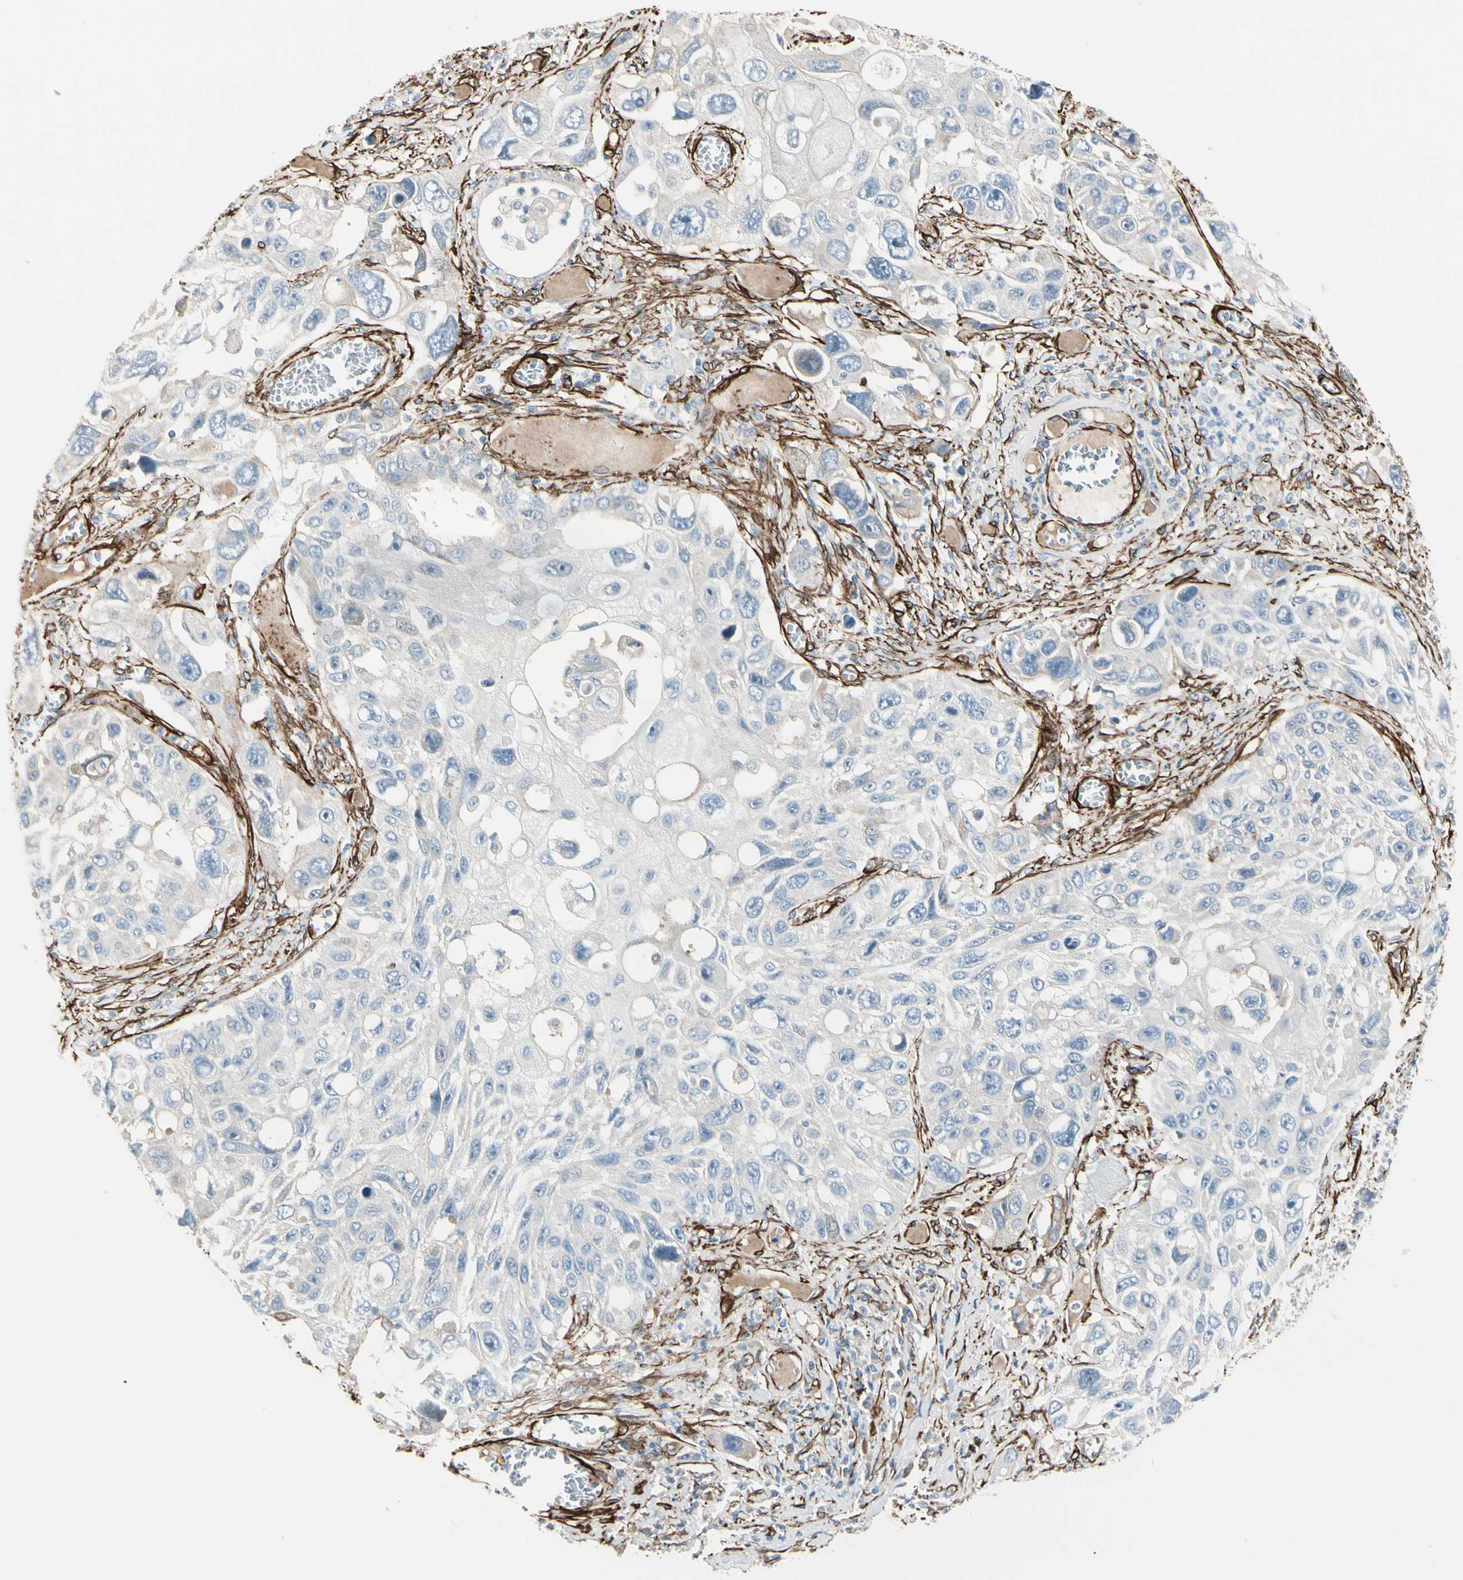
{"staining": {"intensity": "negative", "quantity": "none", "location": "none"}, "tissue": "lung cancer", "cell_type": "Tumor cells", "image_type": "cancer", "snomed": [{"axis": "morphology", "description": "Squamous cell carcinoma, NOS"}, {"axis": "topography", "description": "Lung"}], "caption": "Micrograph shows no significant protein expression in tumor cells of lung squamous cell carcinoma.", "gene": "CALD1", "patient": {"sex": "male", "age": 71}}